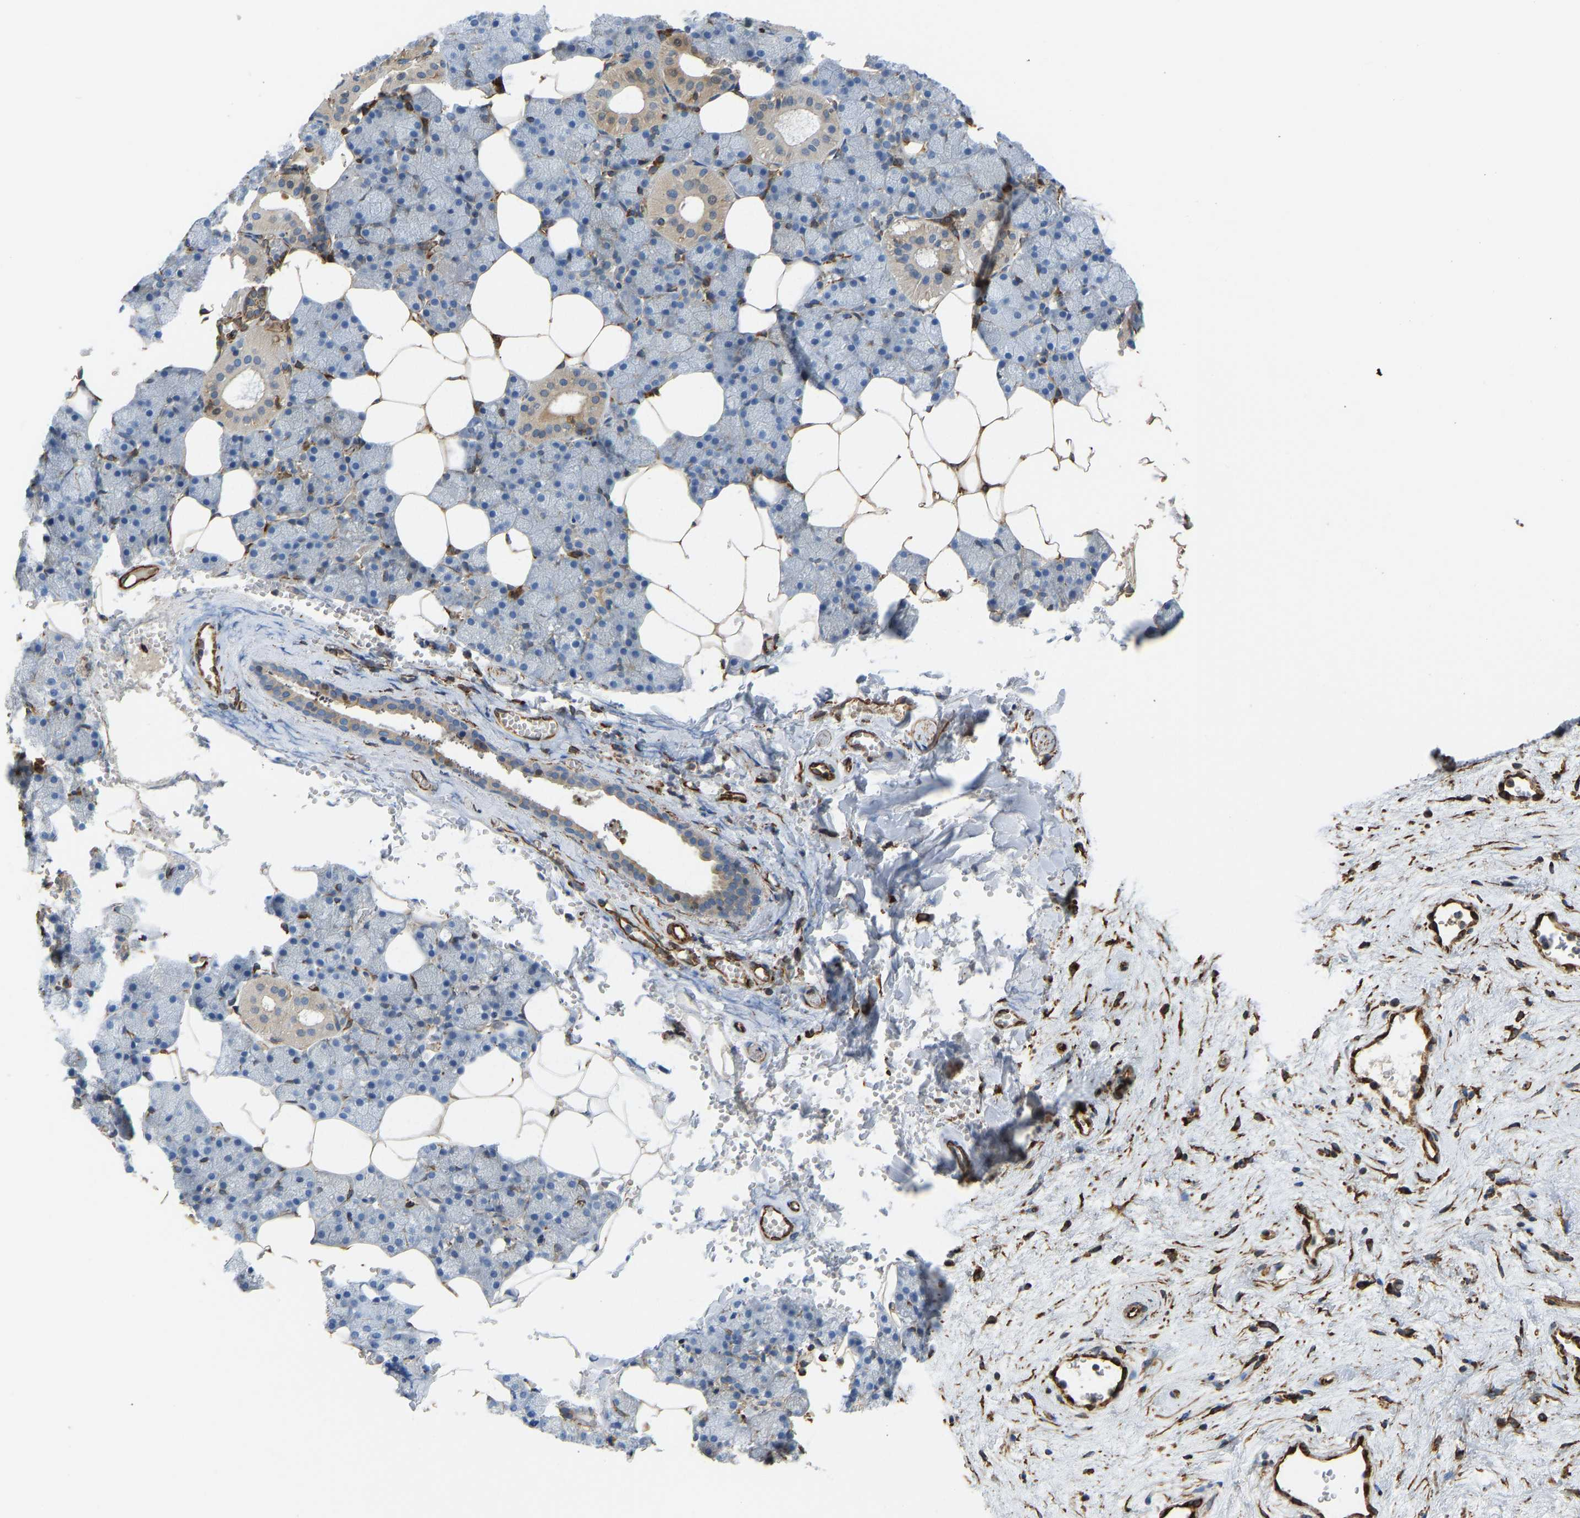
{"staining": {"intensity": "weak", "quantity": "25%-75%", "location": "cytoplasmic/membranous"}, "tissue": "salivary gland", "cell_type": "Glandular cells", "image_type": "normal", "snomed": [{"axis": "morphology", "description": "Normal tissue, NOS"}, {"axis": "topography", "description": "Salivary gland"}], "caption": "IHC staining of normal salivary gland, which exhibits low levels of weak cytoplasmic/membranous expression in approximately 25%-75% of glandular cells indicating weak cytoplasmic/membranous protein staining. The staining was performed using DAB (brown) for protein detection and nuclei were counterstained in hematoxylin (blue).", "gene": "BEX3", "patient": {"sex": "male", "age": 62}}